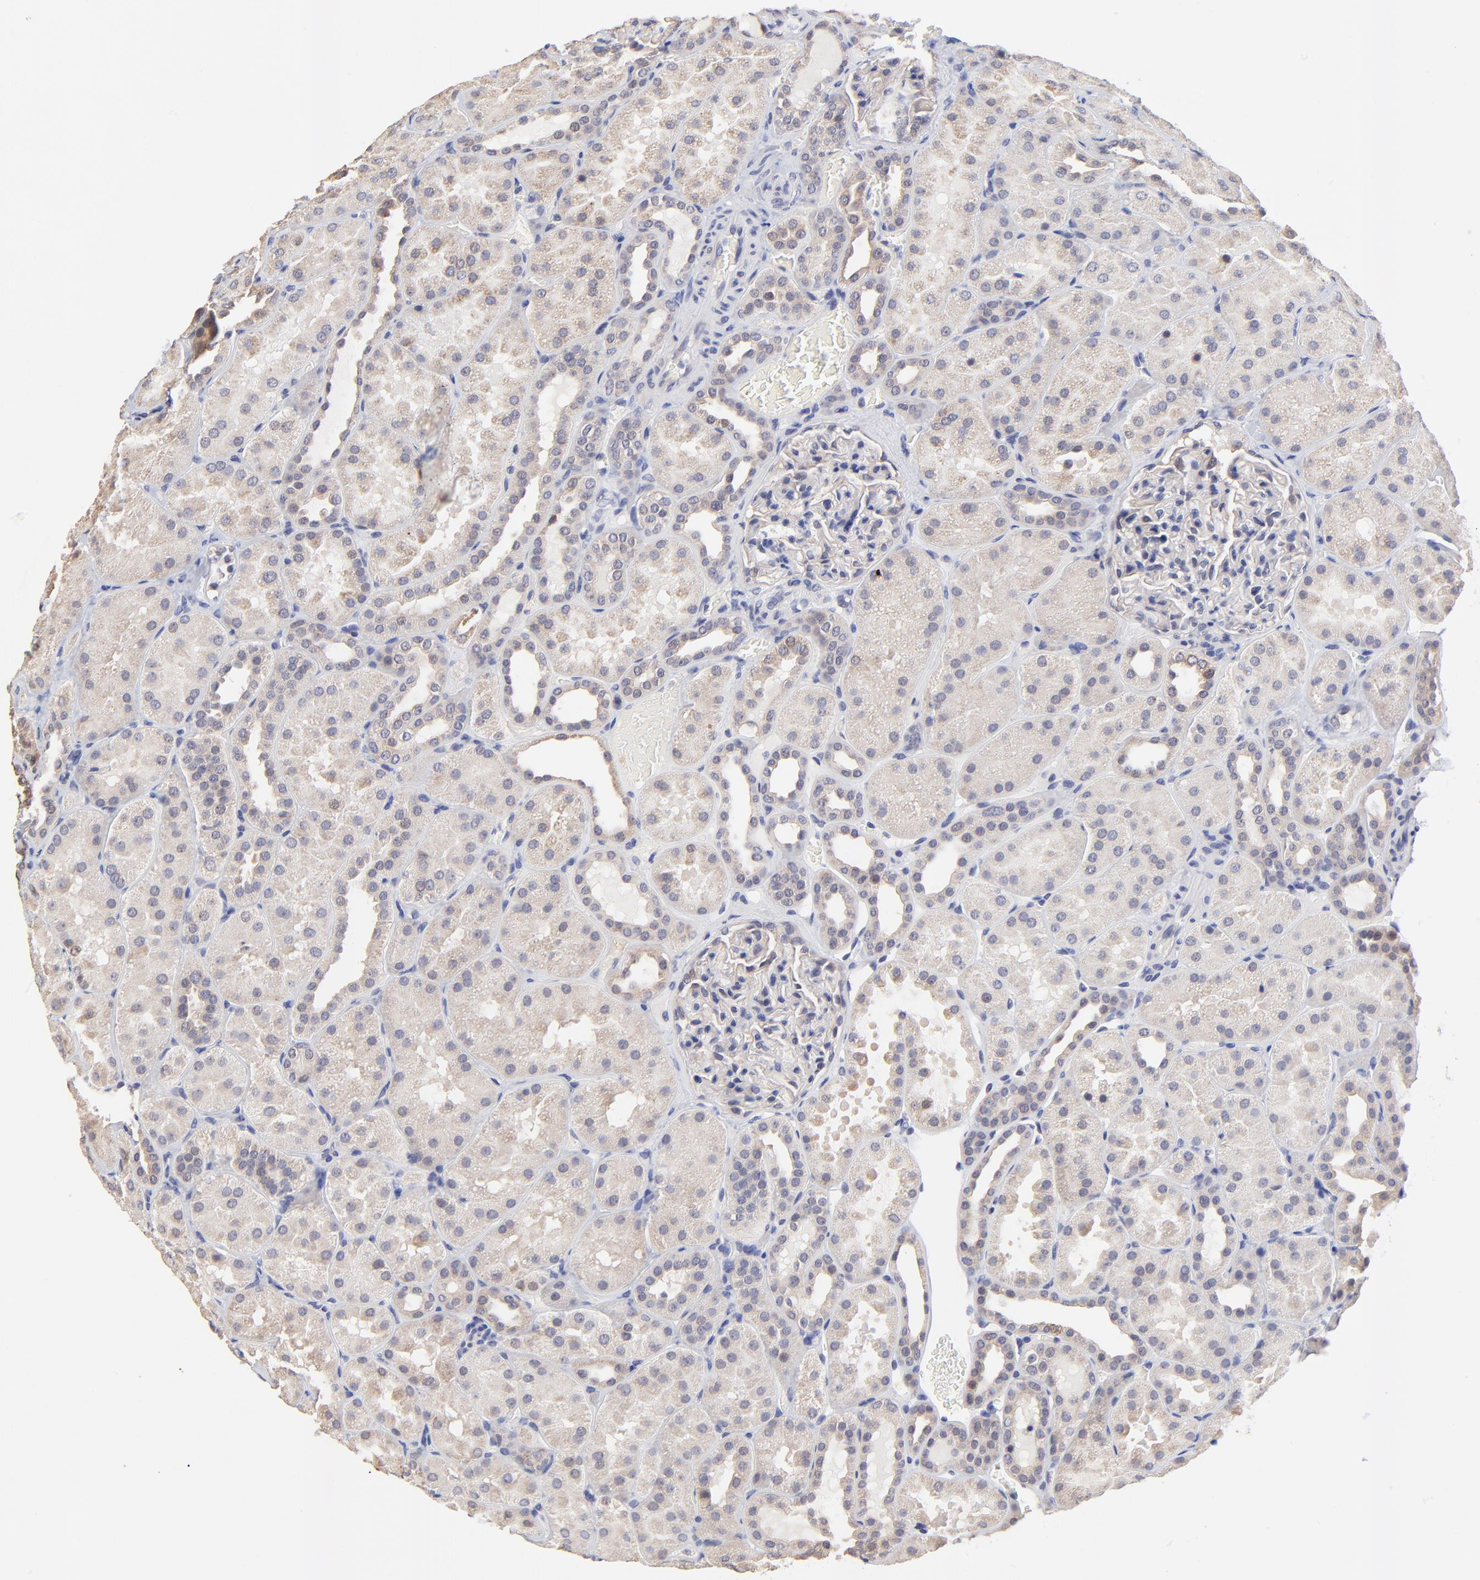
{"staining": {"intensity": "negative", "quantity": "none", "location": "none"}, "tissue": "kidney", "cell_type": "Cells in glomeruli", "image_type": "normal", "snomed": [{"axis": "morphology", "description": "Normal tissue, NOS"}, {"axis": "topography", "description": "Kidney"}], "caption": "An image of kidney stained for a protein demonstrates no brown staining in cells in glomeruli. (DAB IHC visualized using brightfield microscopy, high magnification).", "gene": "FBXO8", "patient": {"sex": "male", "age": 28}}